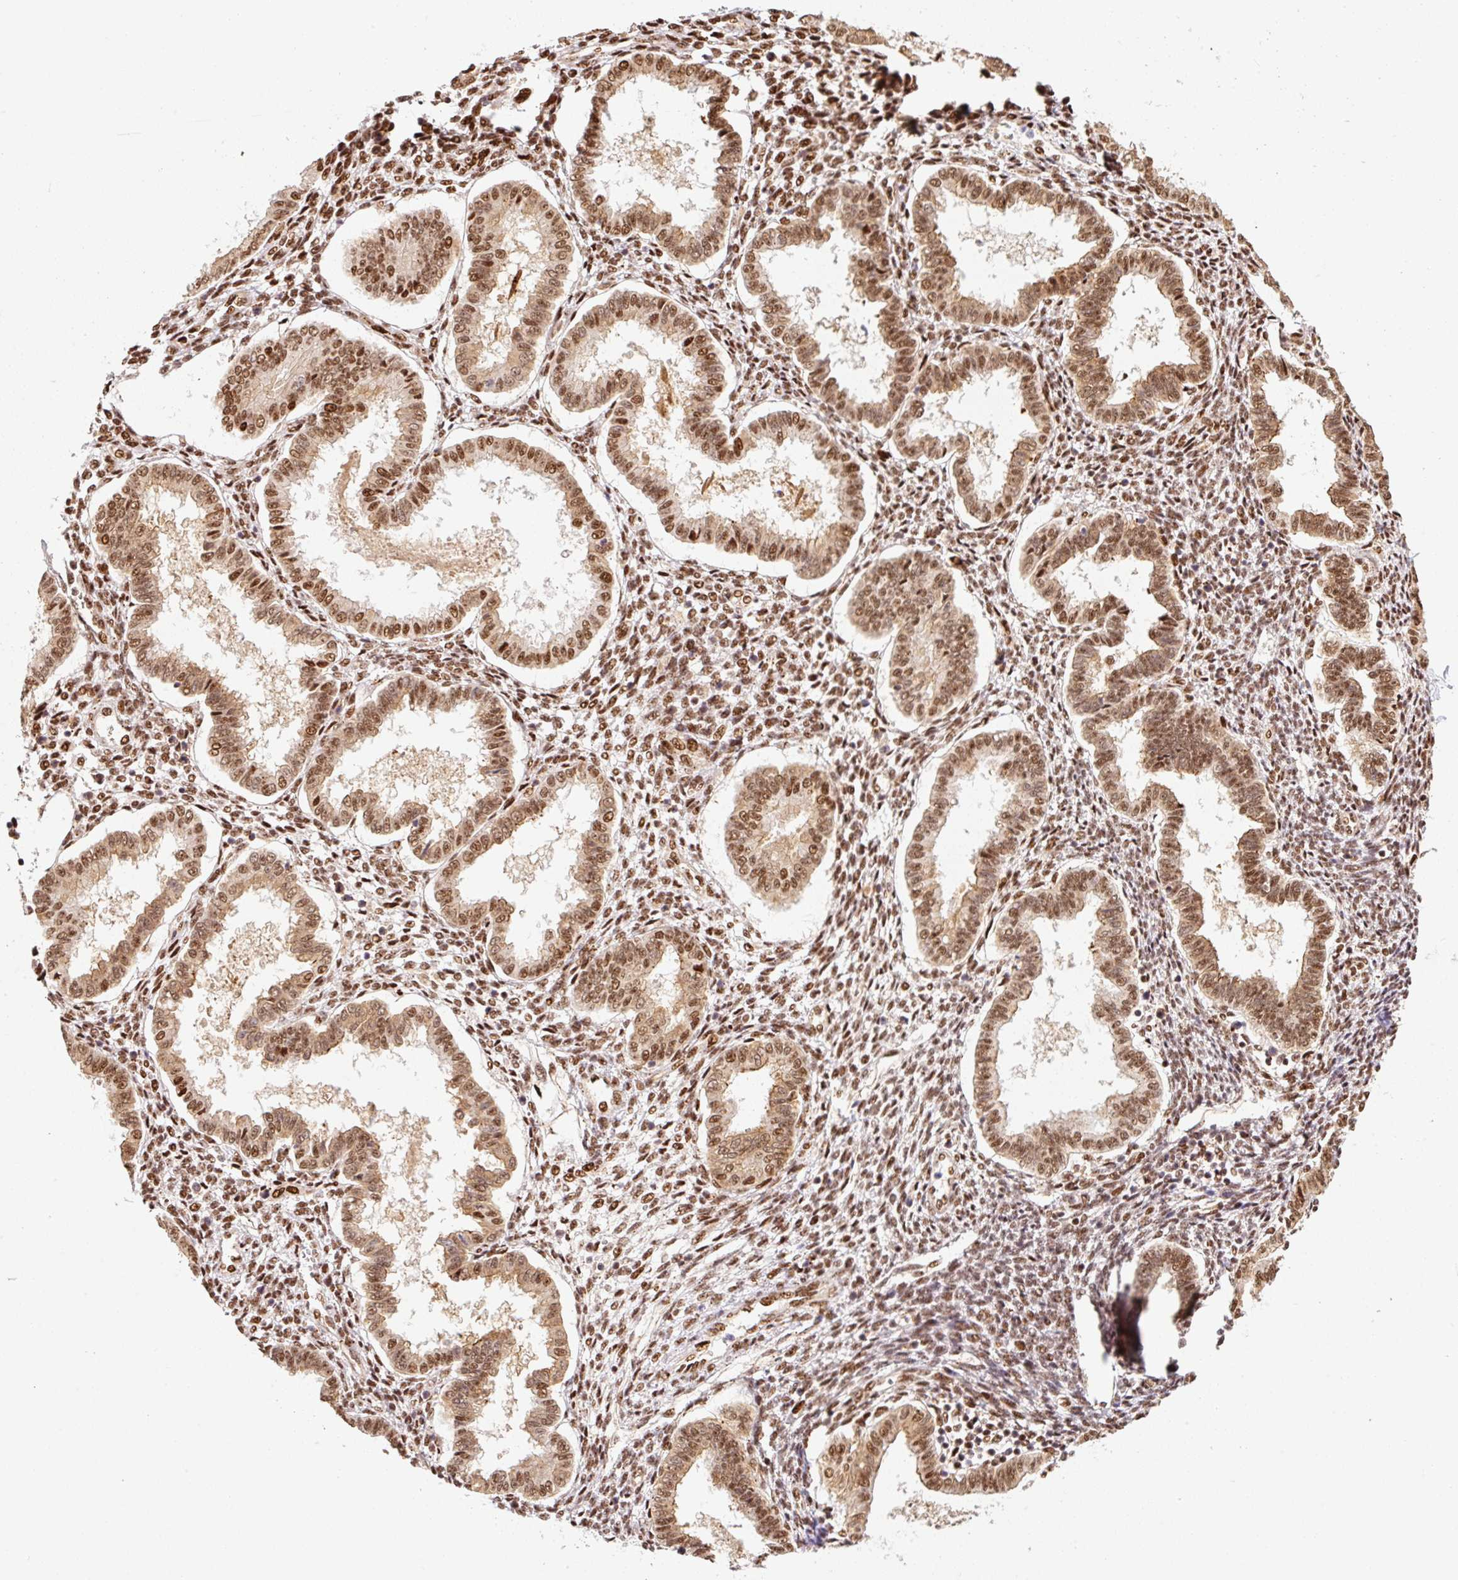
{"staining": {"intensity": "moderate", "quantity": ">75%", "location": "nuclear"}, "tissue": "endometrium", "cell_type": "Cells in endometrial stroma", "image_type": "normal", "snomed": [{"axis": "morphology", "description": "Normal tissue, NOS"}, {"axis": "topography", "description": "Endometrium"}], "caption": "IHC staining of normal endometrium, which reveals medium levels of moderate nuclear expression in about >75% of cells in endometrial stroma indicating moderate nuclear protein expression. The staining was performed using DAB (brown) for protein detection and nuclei were counterstained in hematoxylin (blue).", "gene": "GPR139", "patient": {"sex": "female", "age": 24}}